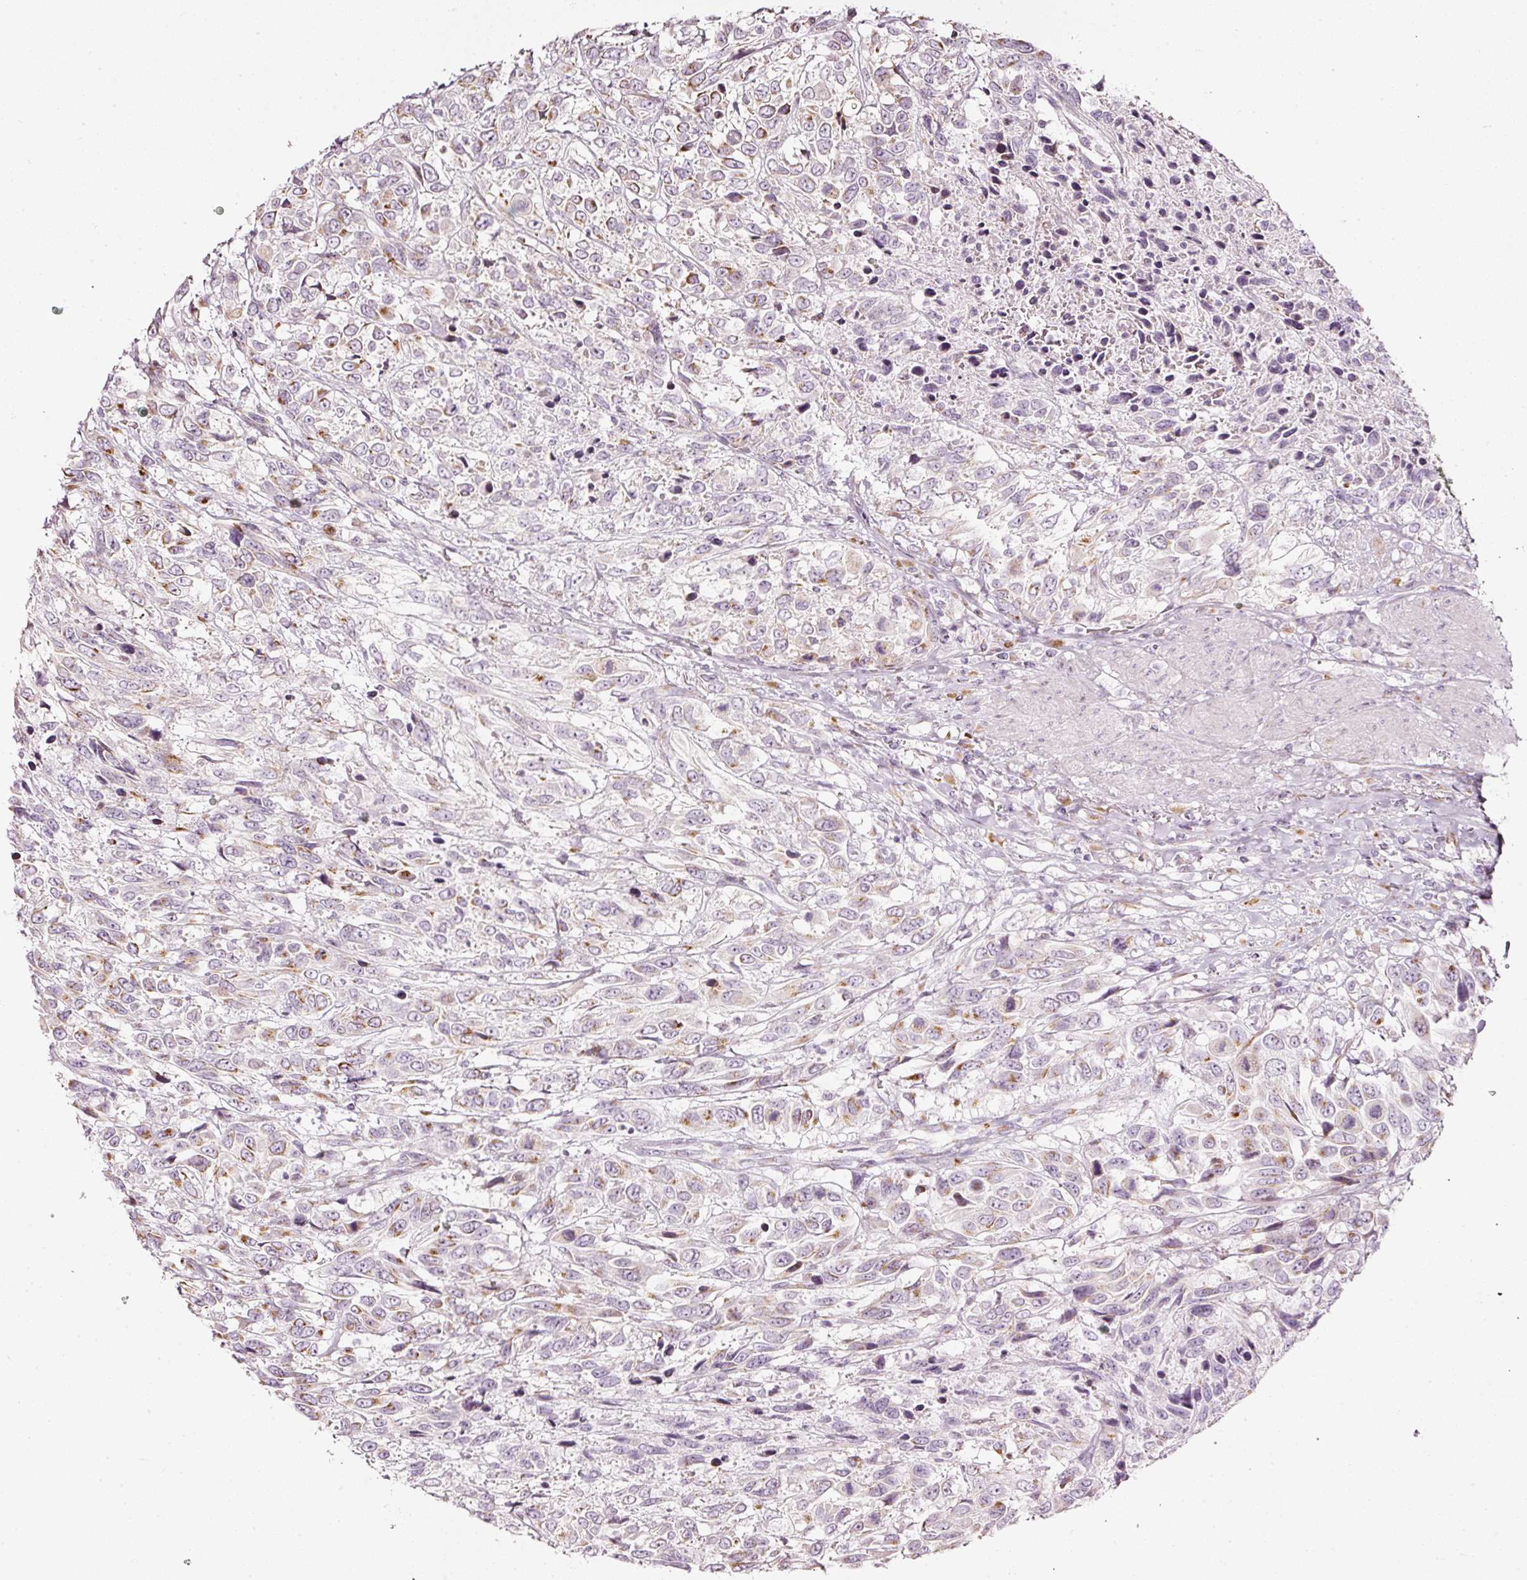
{"staining": {"intensity": "moderate", "quantity": "<25%", "location": "cytoplasmic/membranous"}, "tissue": "urothelial cancer", "cell_type": "Tumor cells", "image_type": "cancer", "snomed": [{"axis": "morphology", "description": "Urothelial carcinoma, High grade"}, {"axis": "topography", "description": "Urinary bladder"}], "caption": "Protein analysis of urothelial carcinoma (high-grade) tissue displays moderate cytoplasmic/membranous staining in approximately <25% of tumor cells.", "gene": "SDF4", "patient": {"sex": "female", "age": 70}}